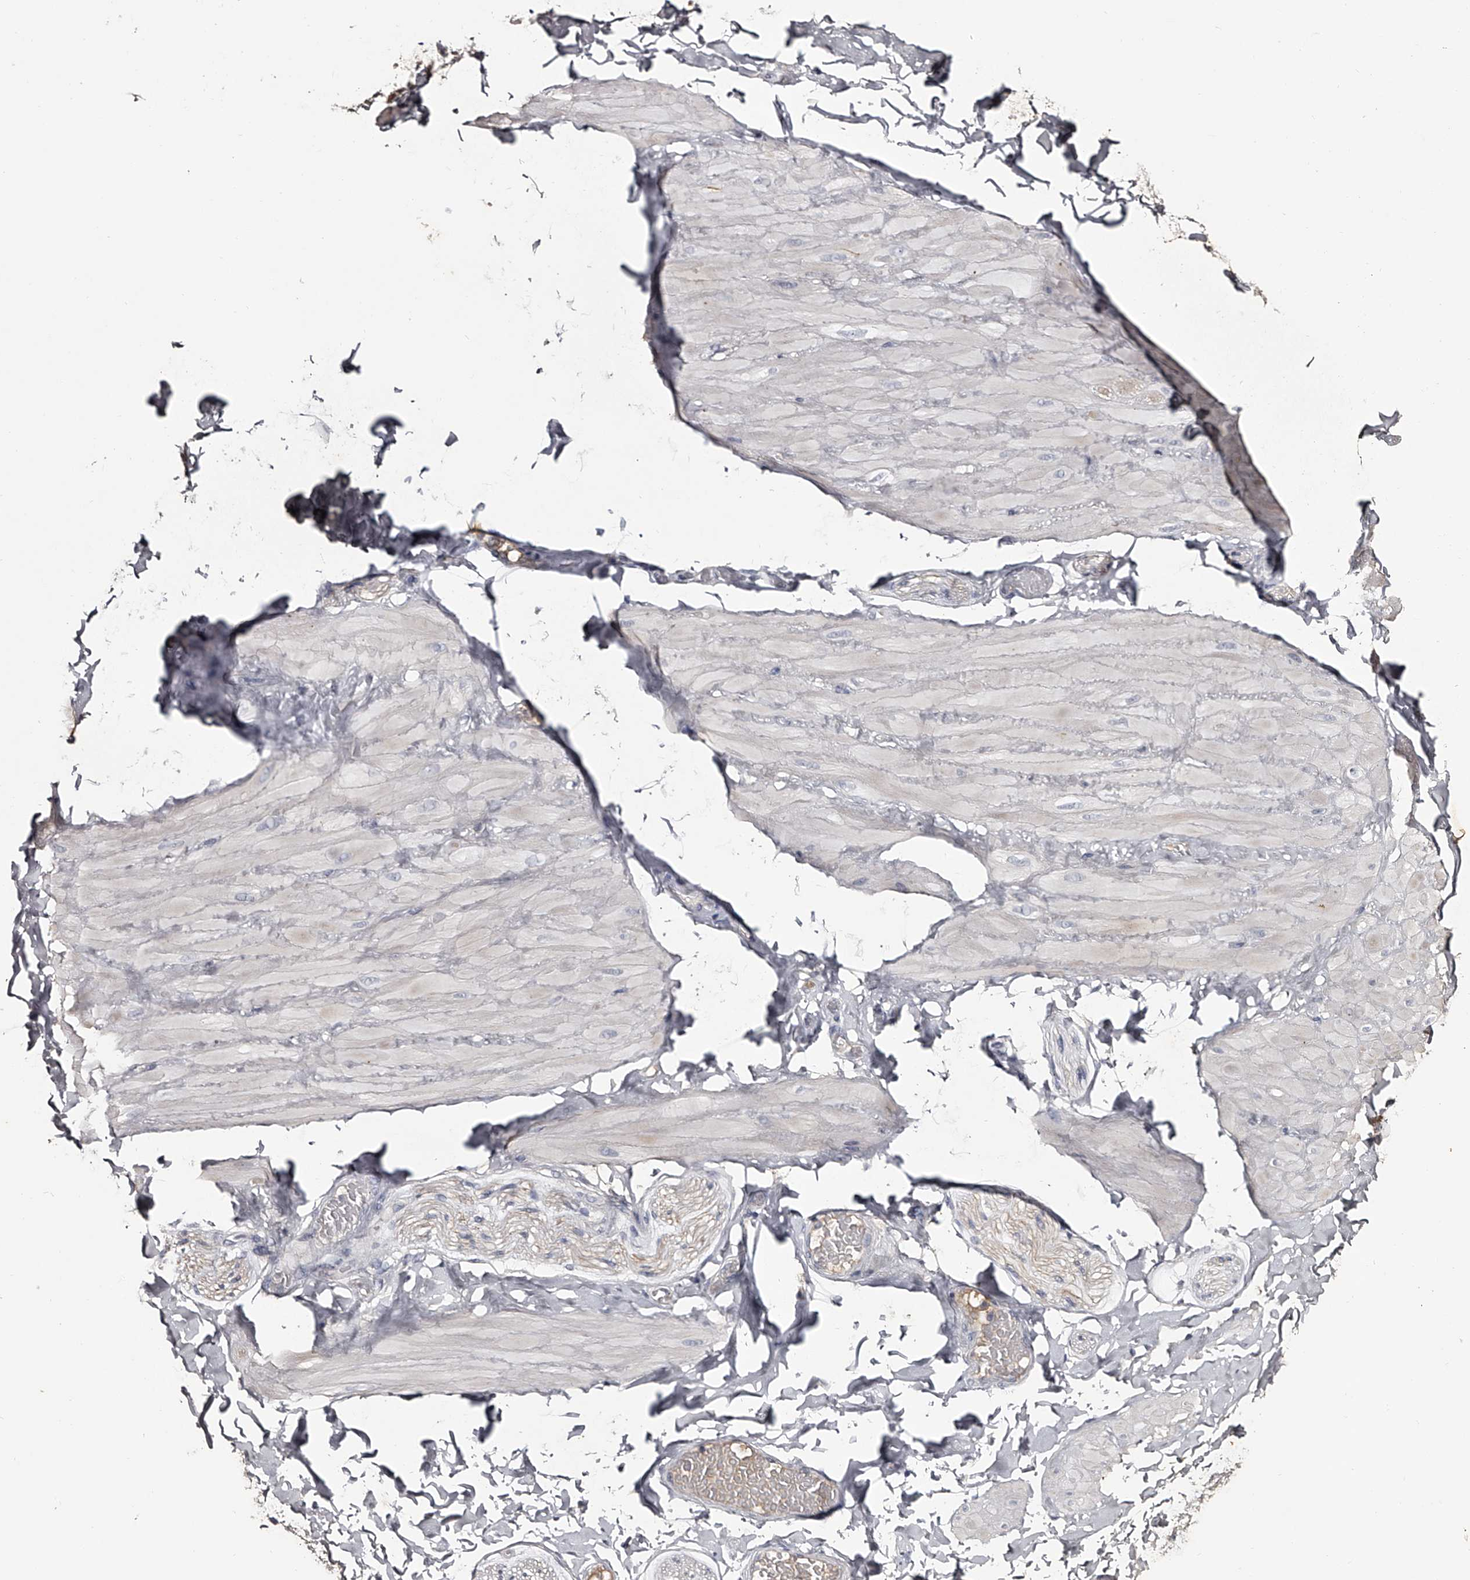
{"staining": {"intensity": "negative", "quantity": "none", "location": "none"}, "tissue": "adipose tissue", "cell_type": "Adipocytes", "image_type": "normal", "snomed": [{"axis": "morphology", "description": "Normal tissue, NOS"}, {"axis": "topography", "description": "Adipose tissue"}, {"axis": "topography", "description": "Vascular tissue"}, {"axis": "topography", "description": "Peripheral nerve tissue"}], "caption": "The photomicrograph shows no staining of adipocytes in unremarkable adipose tissue.", "gene": "MDN1", "patient": {"sex": "male", "age": 25}}